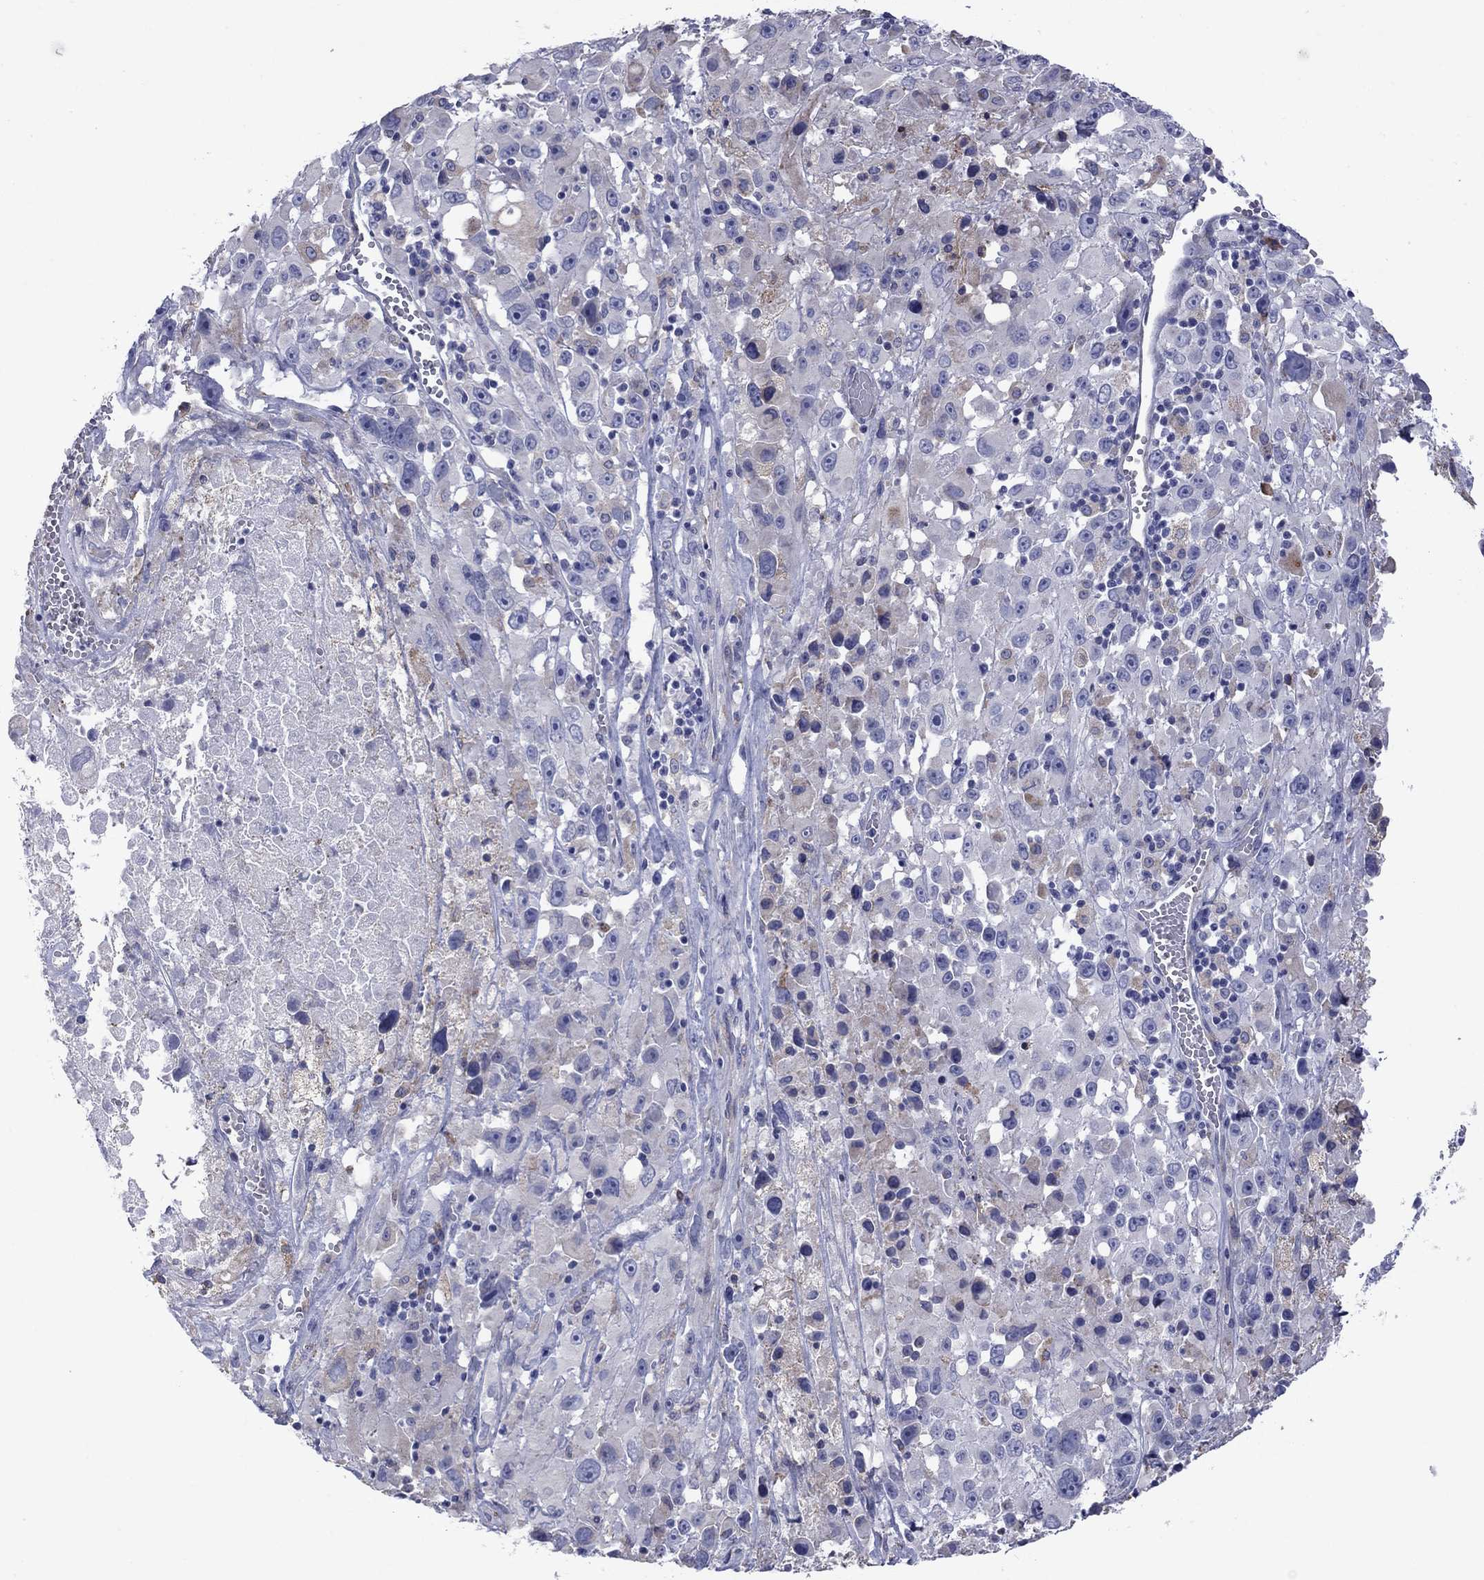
{"staining": {"intensity": "weak", "quantity": "<25%", "location": "cytoplasmic/membranous"}, "tissue": "melanoma", "cell_type": "Tumor cells", "image_type": "cancer", "snomed": [{"axis": "morphology", "description": "Malignant melanoma, Metastatic site"}, {"axis": "topography", "description": "Lymph node"}], "caption": "This image is of melanoma stained with IHC to label a protein in brown with the nuclei are counter-stained blue. There is no positivity in tumor cells. Nuclei are stained in blue.", "gene": "TMPRSS11A", "patient": {"sex": "male", "age": 50}}